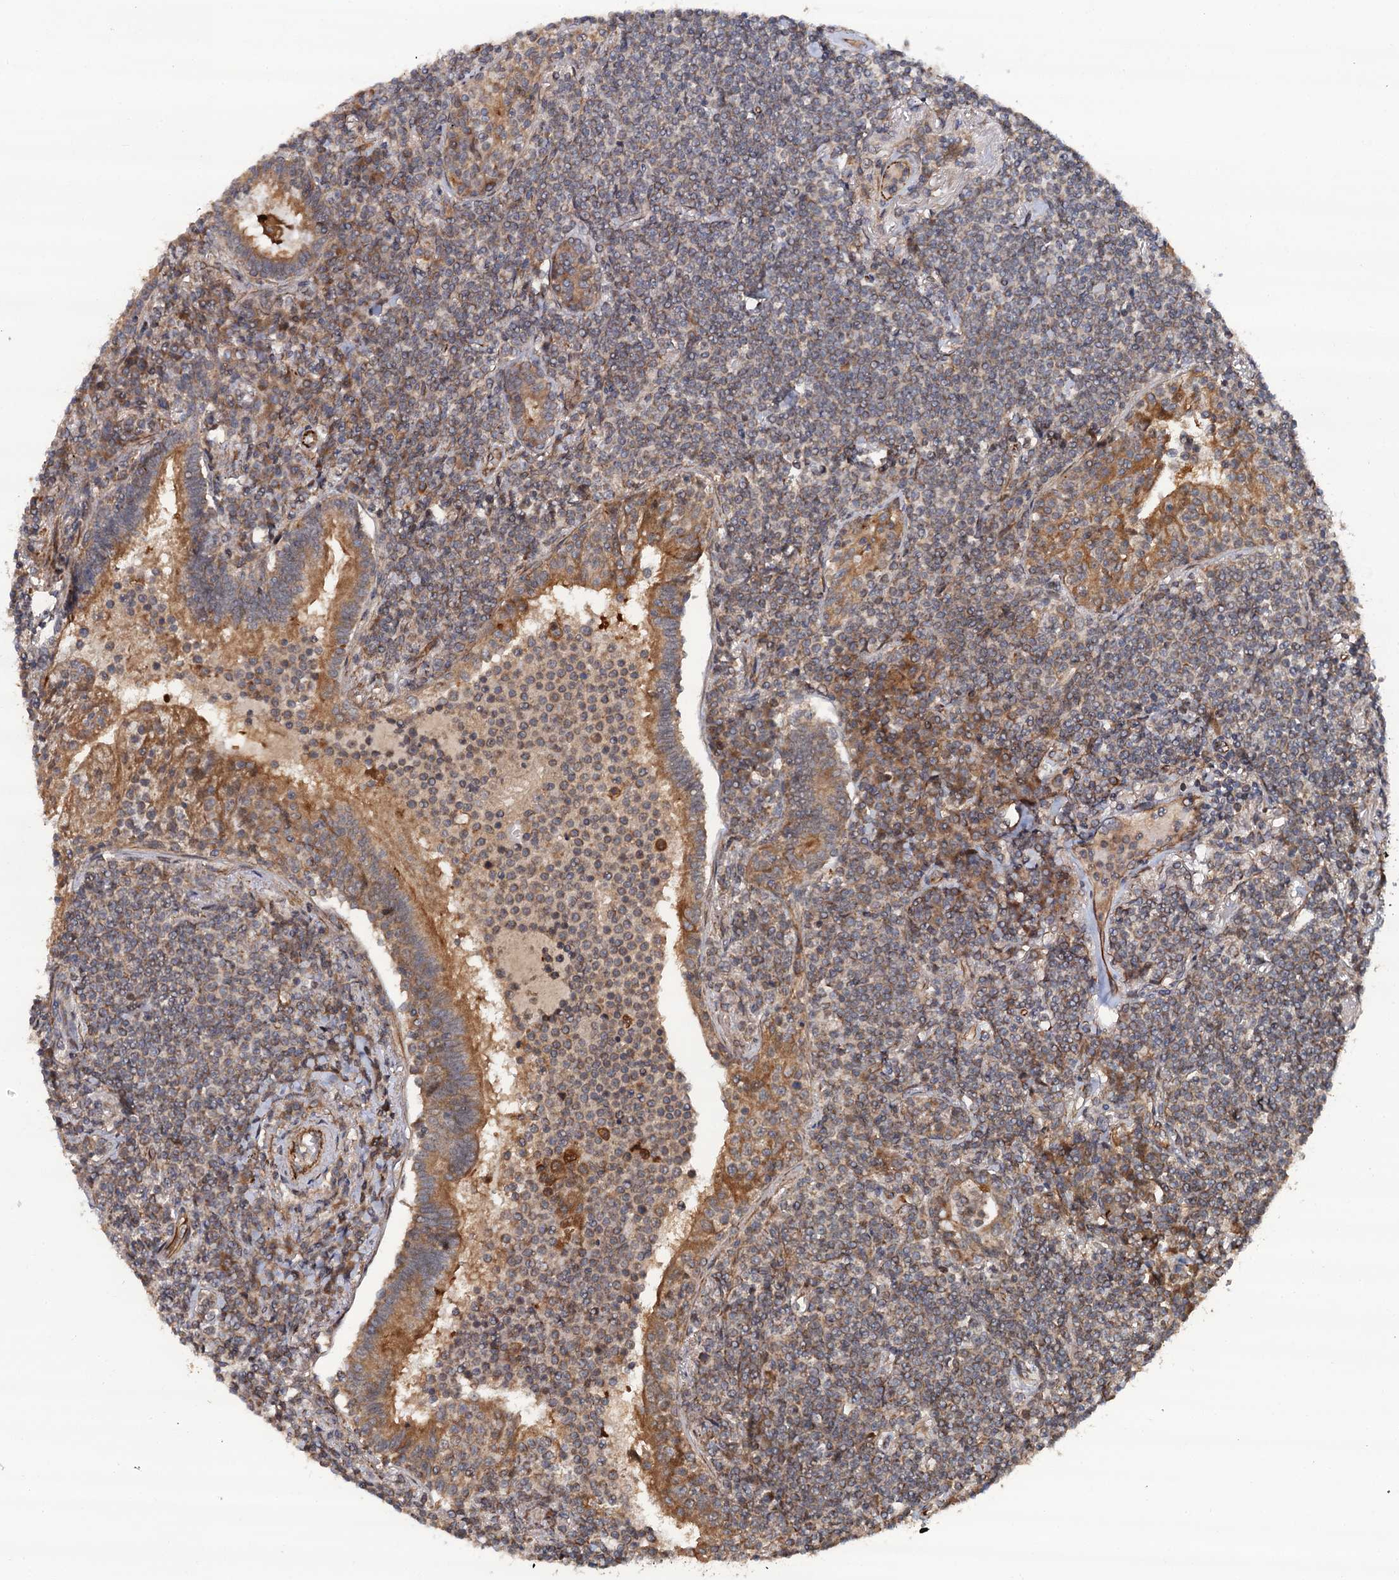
{"staining": {"intensity": "weak", "quantity": ">75%", "location": "cytoplasmic/membranous"}, "tissue": "lymphoma", "cell_type": "Tumor cells", "image_type": "cancer", "snomed": [{"axis": "morphology", "description": "Malignant lymphoma, non-Hodgkin's type, Low grade"}, {"axis": "topography", "description": "Lung"}], "caption": "Immunohistochemistry (IHC) histopathology image of neoplastic tissue: lymphoma stained using immunohistochemistry shows low levels of weak protein expression localized specifically in the cytoplasmic/membranous of tumor cells, appearing as a cytoplasmic/membranous brown color.", "gene": "FSIP1", "patient": {"sex": "female", "age": 71}}